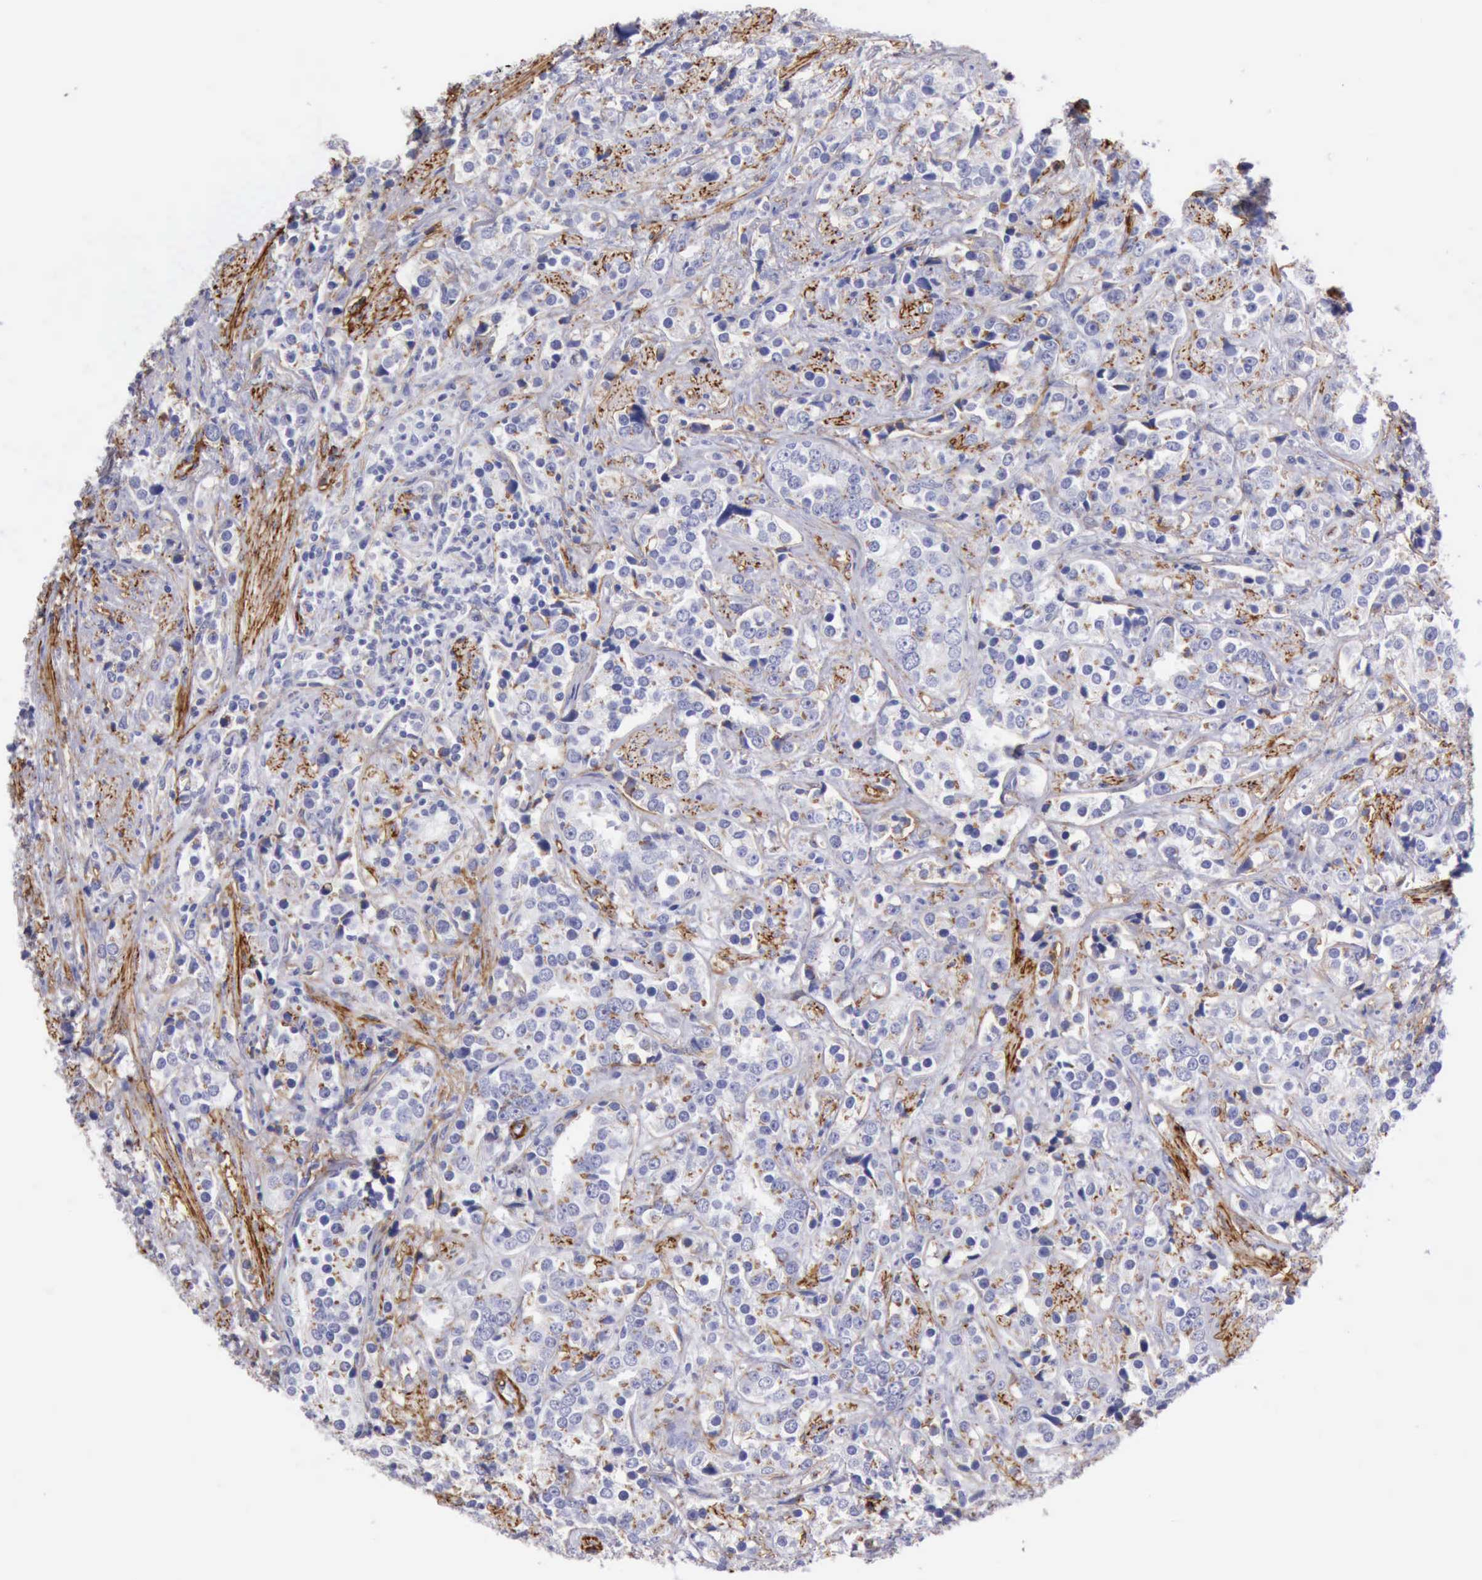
{"staining": {"intensity": "negative", "quantity": "none", "location": "none"}, "tissue": "prostate cancer", "cell_type": "Tumor cells", "image_type": "cancer", "snomed": [{"axis": "morphology", "description": "Adenocarcinoma, High grade"}, {"axis": "topography", "description": "Prostate"}], "caption": "Human prostate cancer stained for a protein using IHC shows no positivity in tumor cells.", "gene": "AOC3", "patient": {"sex": "male", "age": 71}}